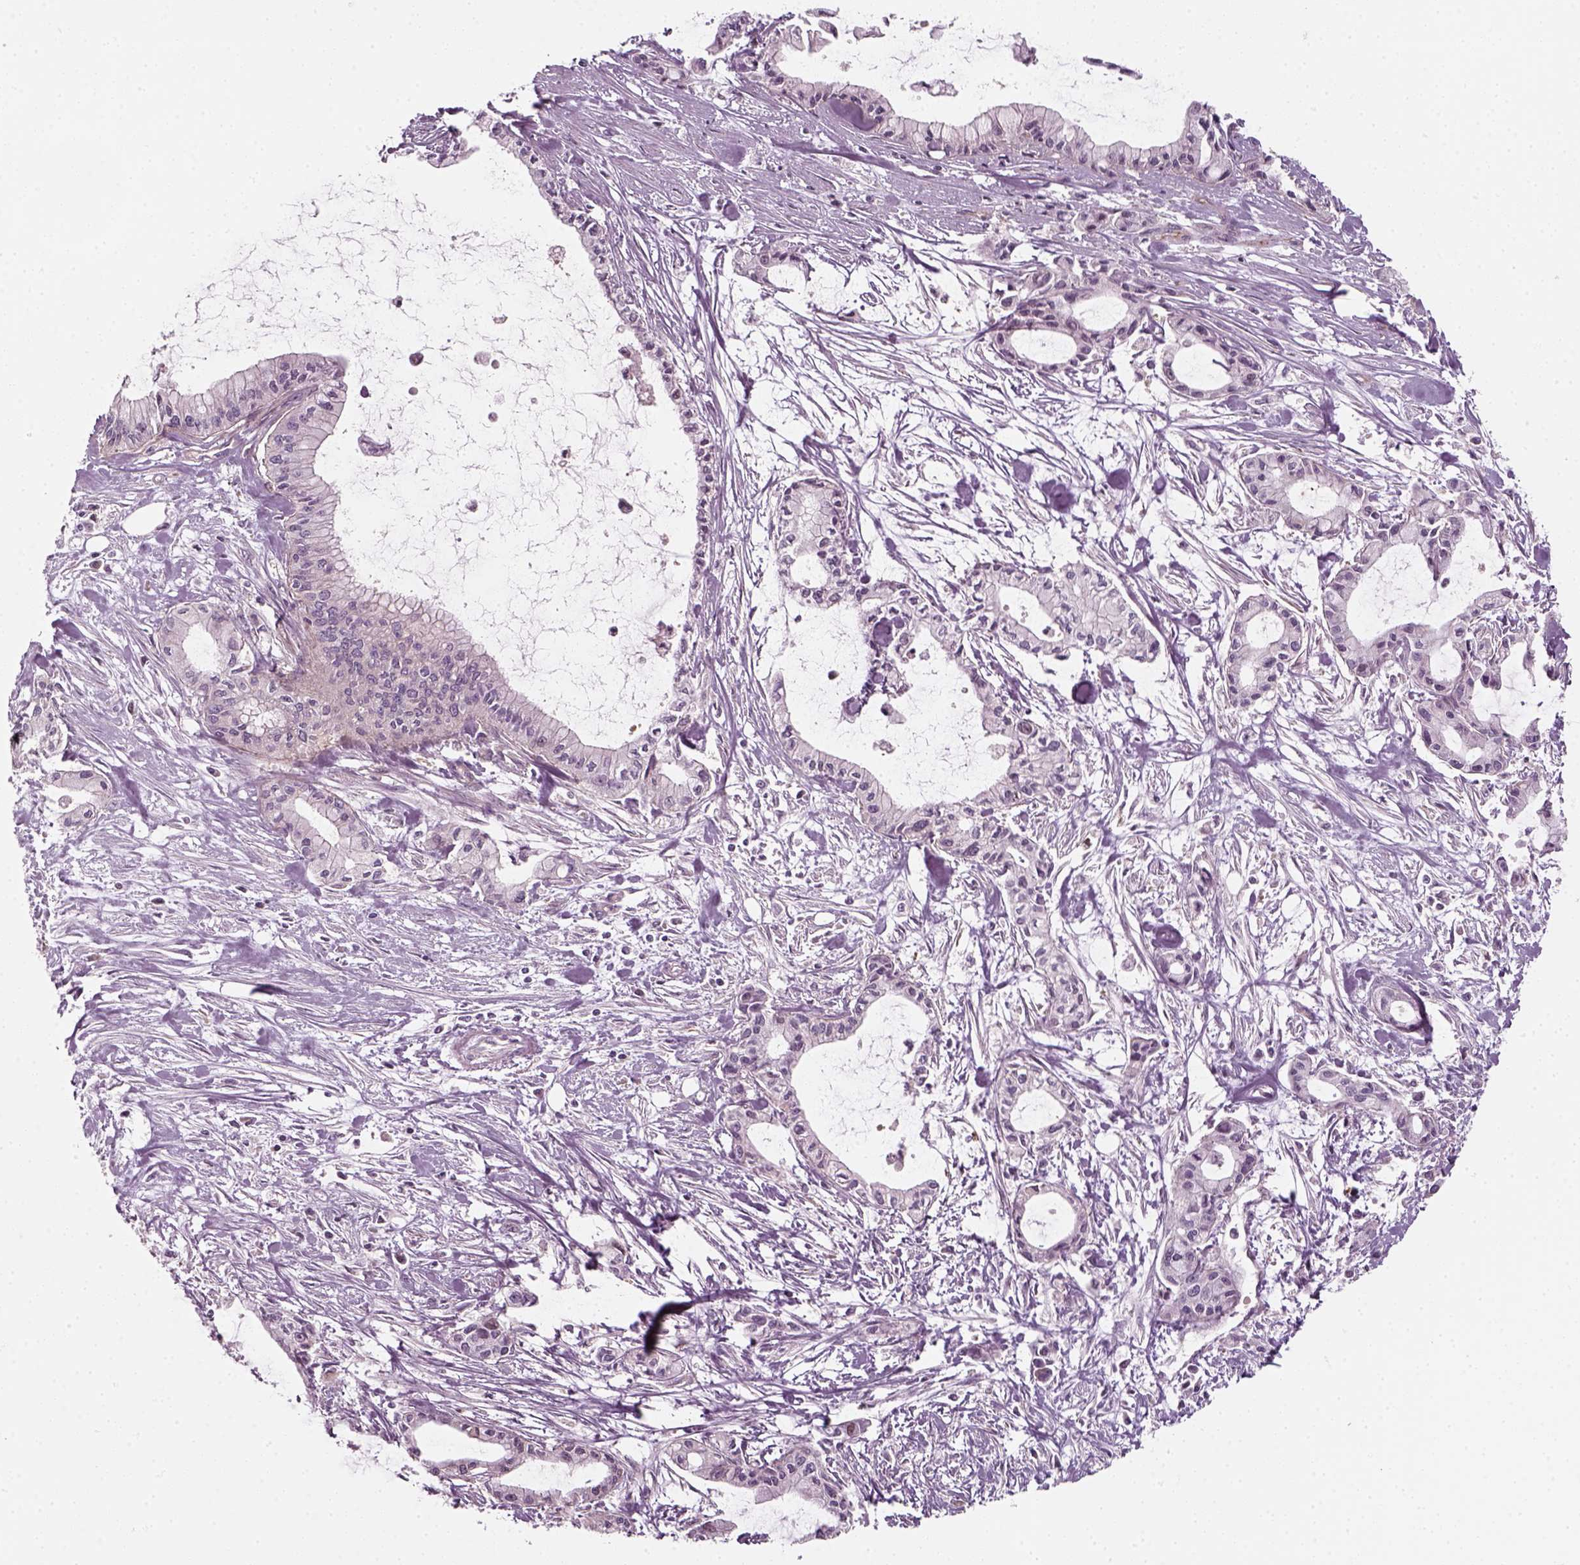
{"staining": {"intensity": "negative", "quantity": "none", "location": "none"}, "tissue": "pancreatic cancer", "cell_type": "Tumor cells", "image_type": "cancer", "snomed": [{"axis": "morphology", "description": "Adenocarcinoma, NOS"}, {"axis": "topography", "description": "Pancreas"}], "caption": "Tumor cells show no significant positivity in adenocarcinoma (pancreatic).", "gene": "DNASE1L1", "patient": {"sex": "male", "age": 48}}